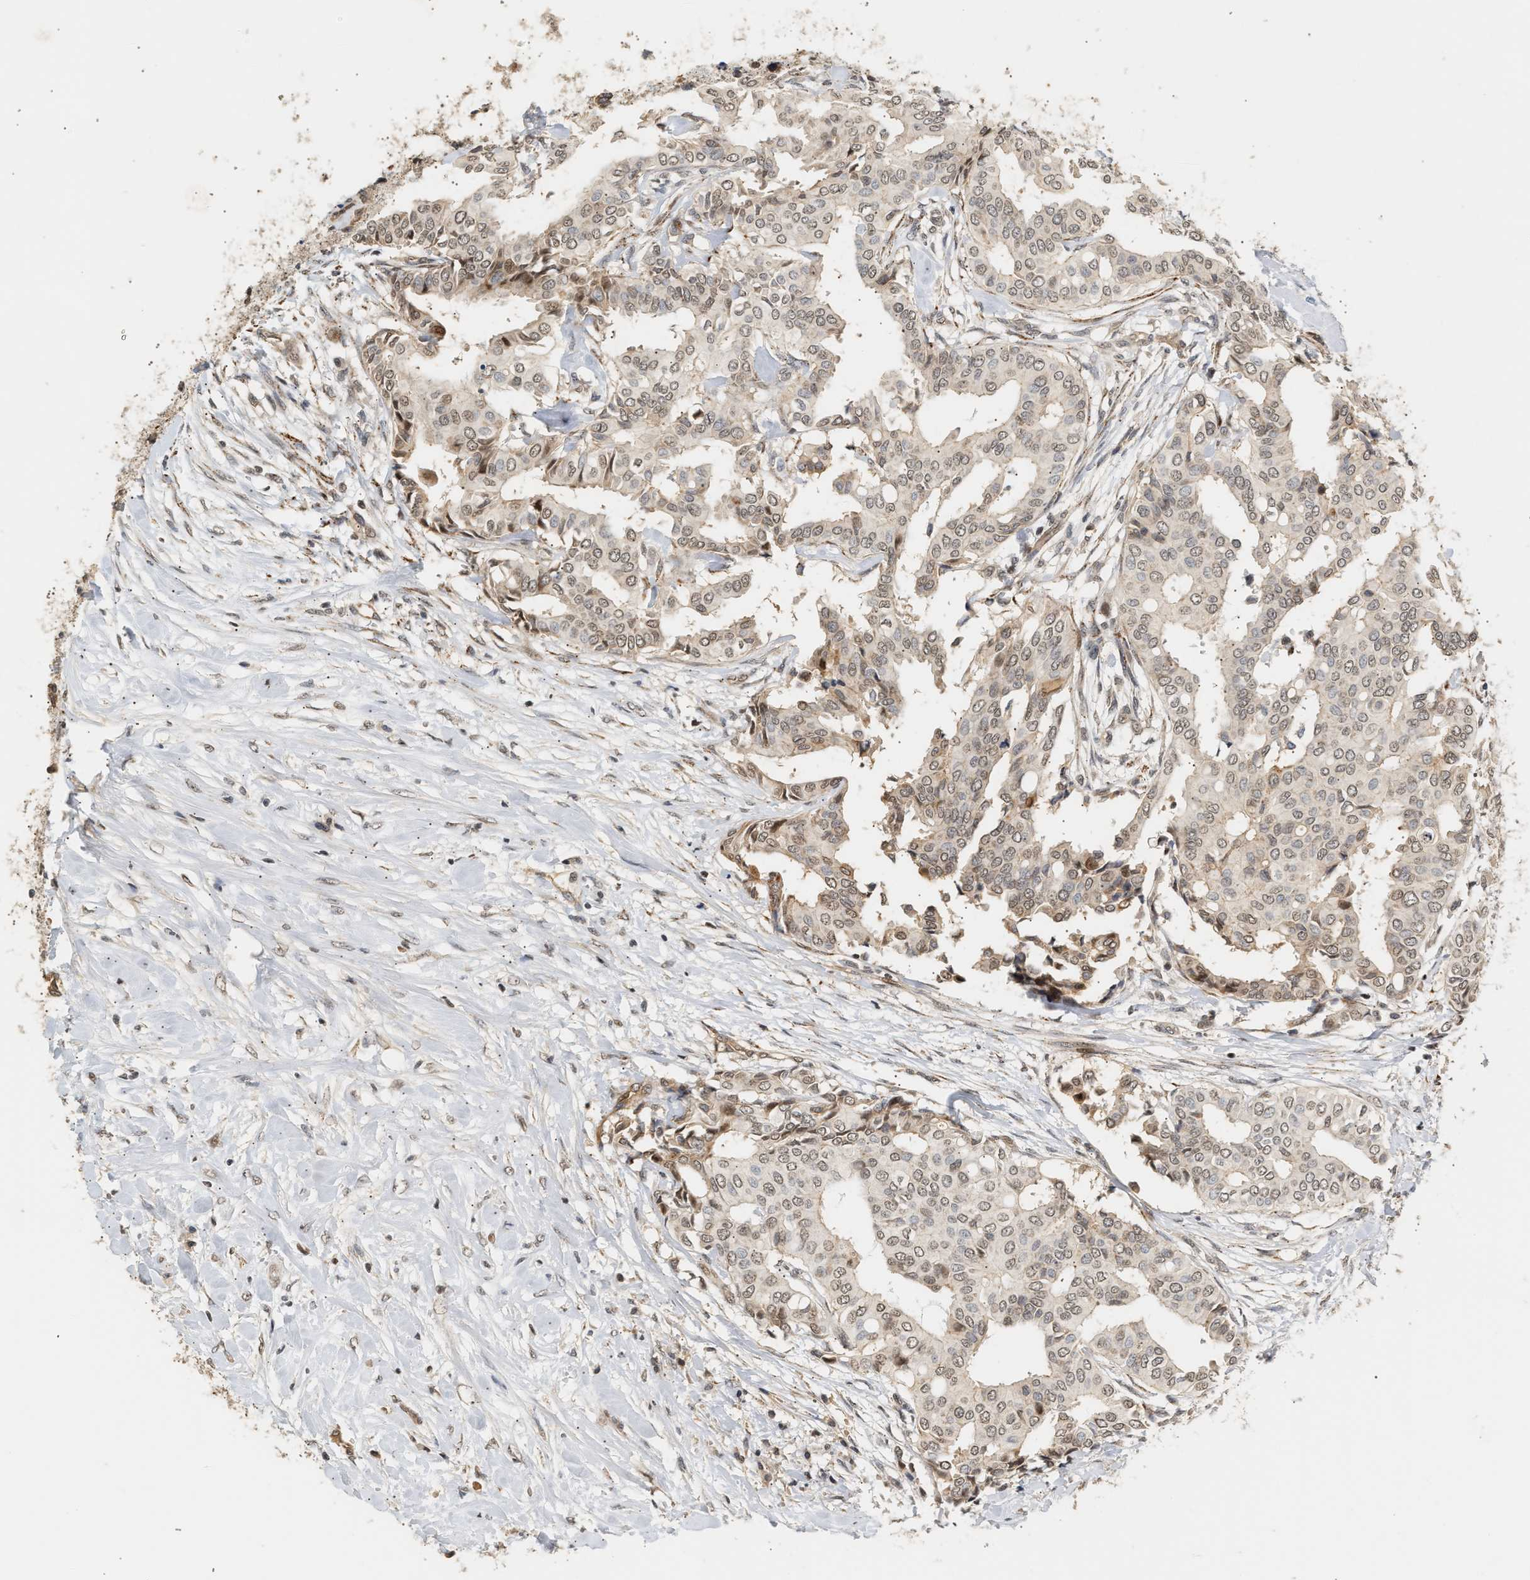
{"staining": {"intensity": "weak", "quantity": "<25%", "location": "cytoplasmic/membranous,nuclear"}, "tissue": "head and neck cancer", "cell_type": "Tumor cells", "image_type": "cancer", "snomed": [{"axis": "morphology", "description": "Adenocarcinoma, NOS"}, {"axis": "topography", "description": "Salivary gland"}, {"axis": "topography", "description": "Head-Neck"}], "caption": "A high-resolution photomicrograph shows IHC staining of head and neck cancer, which displays no significant staining in tumor cells.", "gene": "PLXND1", "patient": {"sex": "female", "age": 59}}